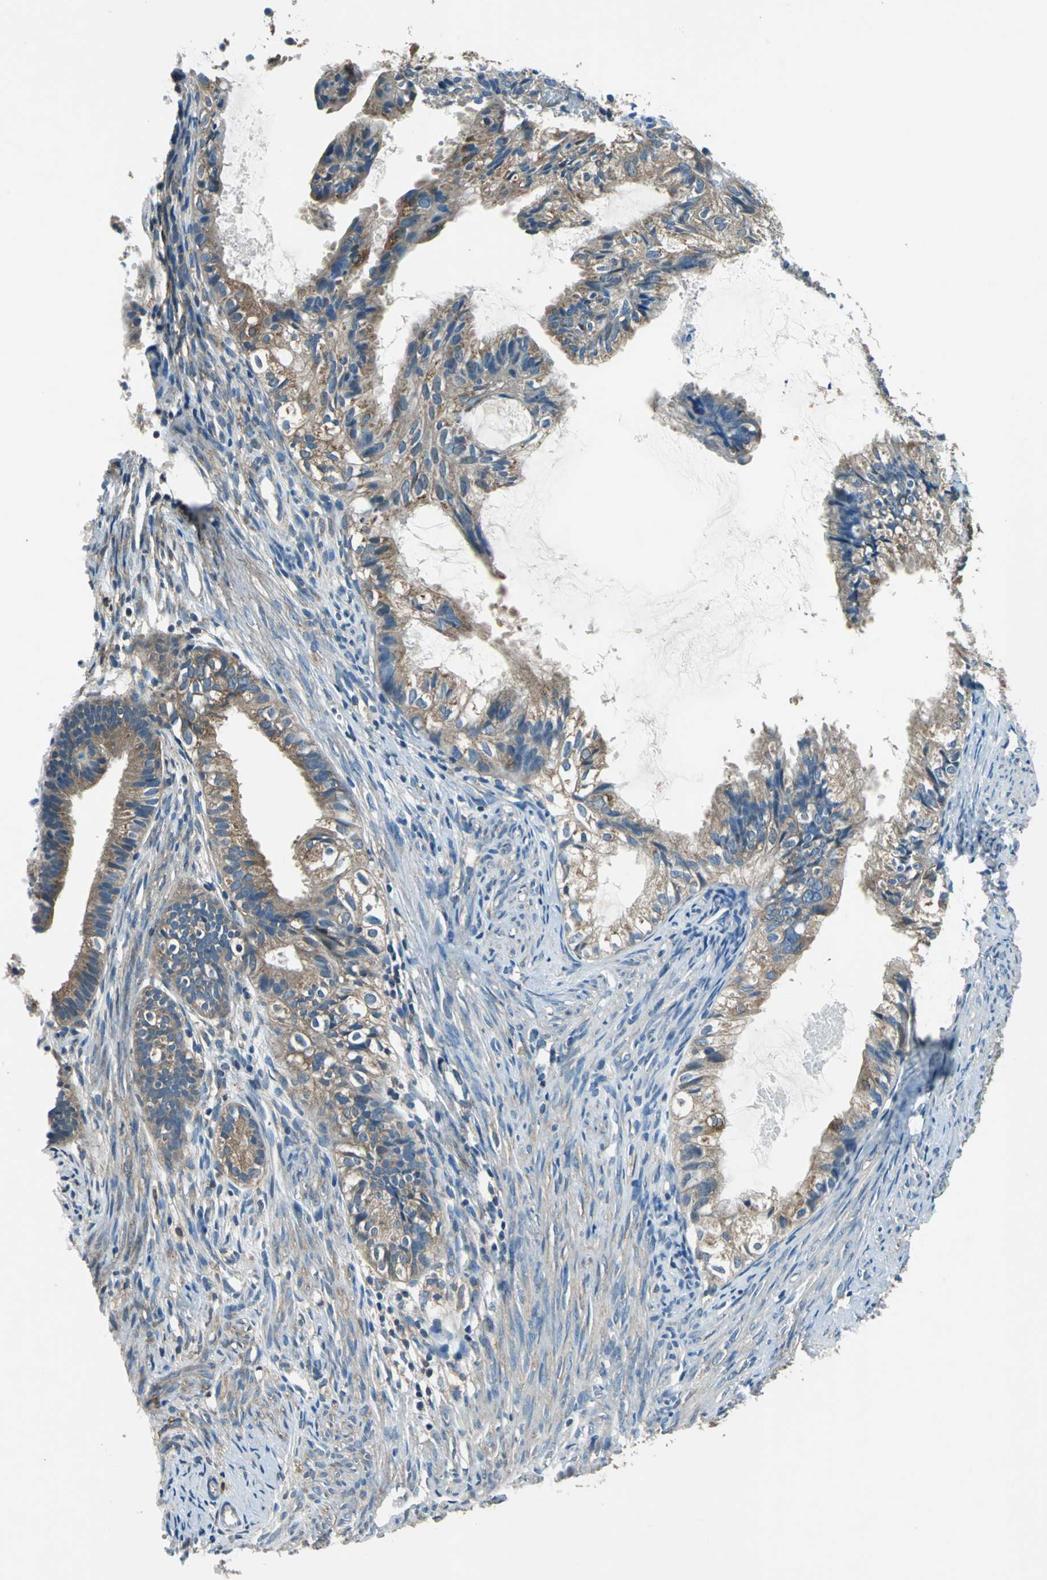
{"staining": {"intensity": "weak", "quantity": "25%-75%", "location": "cytoplasmic/membranous"}, "tissue": "cervical cancer", "cell_type": "Tumor cells", "image_type": "cancer", "snomed": [{"axis": "morphology", "description": "Normal tissue, NOS"}, {"axis": "morphology", "description": "Adenocarcinoma, NOS"}, {"axis": "topography", "description": "Cervix"}, {"axis": "topography", "description": "Endometrium"}], "caption": "Adenocarcinoma (cervical) stained for a protein (brown) shows weak cytoplasmic/membranous positive expression in approximately 25%-75% of tumor cells.", "gene": "PRKCA", "patient": {"sex": "female", "age": 86}}